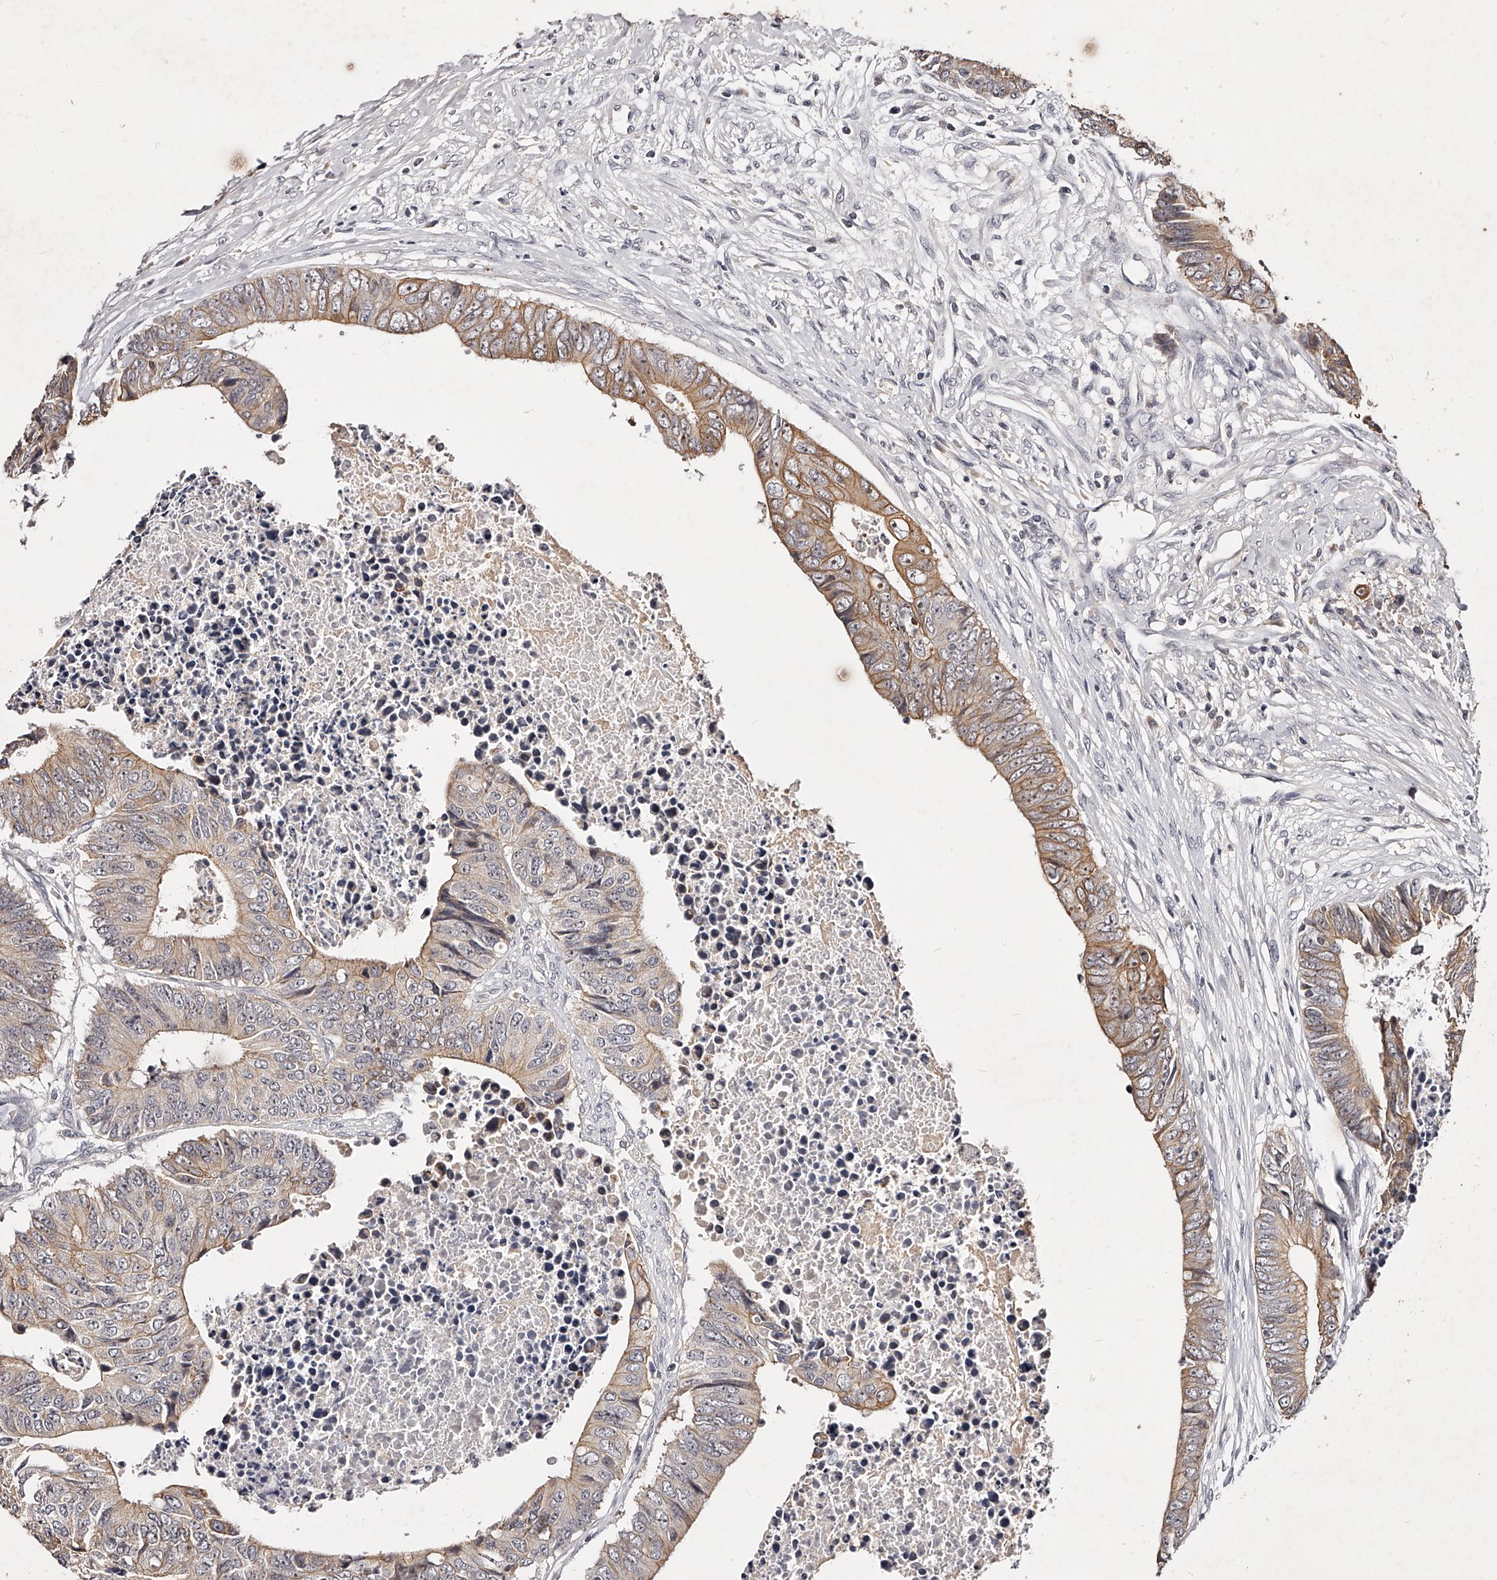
{"staining": {"intensity": "moderate", "quantity": "25%-75%", "location": "cytoplasmic/membranous"}, "tissue": "colorectal cancer", "cell_type": "Tumor cells", "image_type": "cancer", "snomed": [{"axis": "morphology", "description": "Adenocarcinoma, NOS"}, {"axis": "topography", "description": "Rectum"}], "caption": "This histopathology image shows immunohistochemistry (IHC) staining of human colorectal cancer, with medium moderate cytoplasmic/membranous expression in approximately 25%-75% of tumor cells.", "gene": "PHACTR1", "patient": {"sex": "male", "age": 84}}